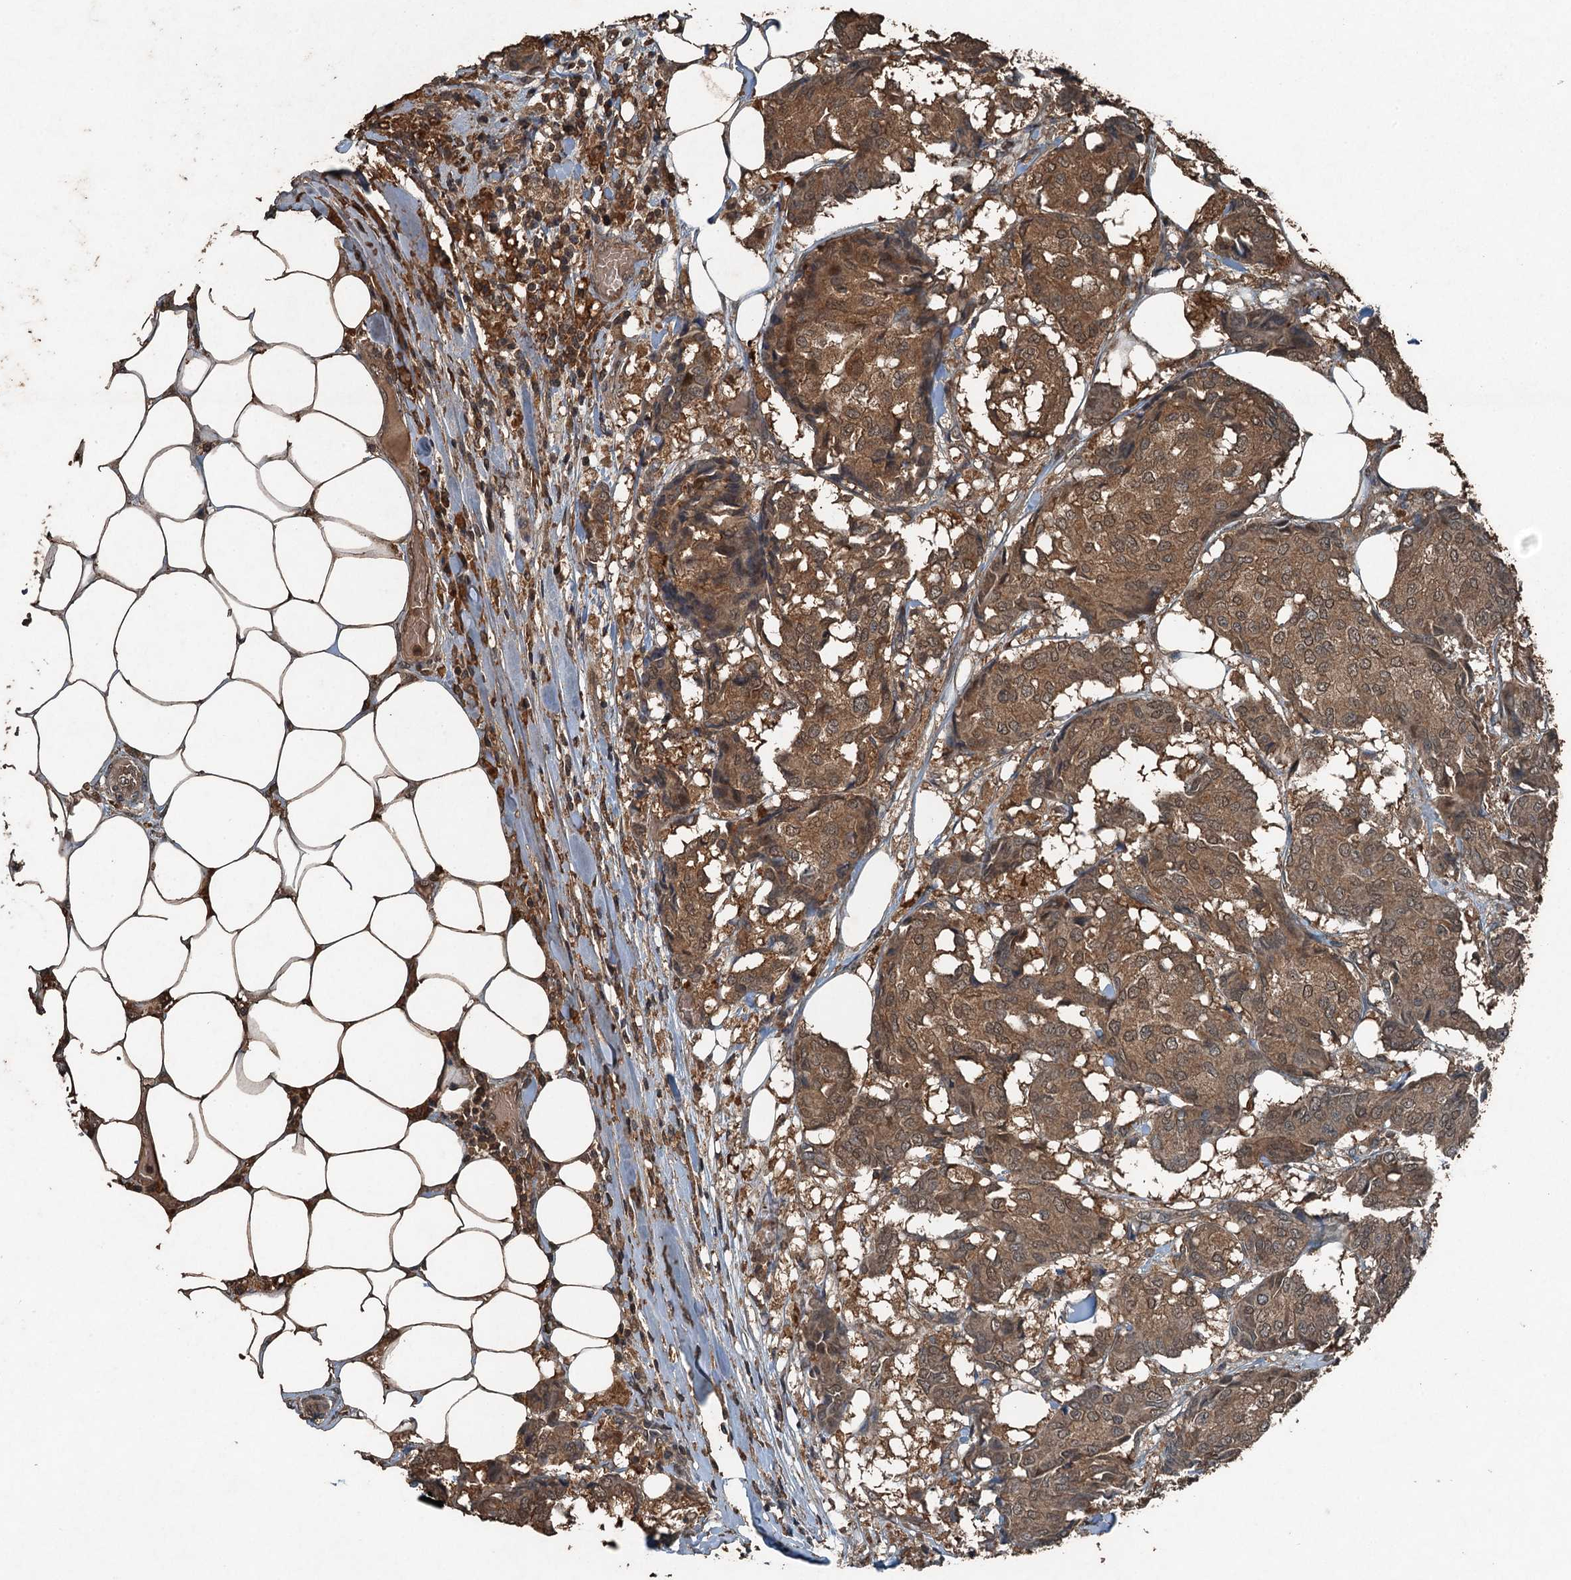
{"staining": {"intensity": "moderate", "quantity": ">75%", "location": "cytoplasmic/membranous"}, "tissue": "breast cancer", "cell_type": "Tumor cells", "image_type": "cancer", "snomed": [{"axis": "morphology", "description": "Duct carcinoma"}, {"axis": "topography", "description": "Breast"}], "caption": "IHC (DAB) staining of breast cancer (infiltrating ductal carcinoma) displays moderate cytoplasmic/membranous protein positivity in approximately >75% of tumor cells.", "gene": "TCTN1", "patient": {"sex": "female", "age": 75}}